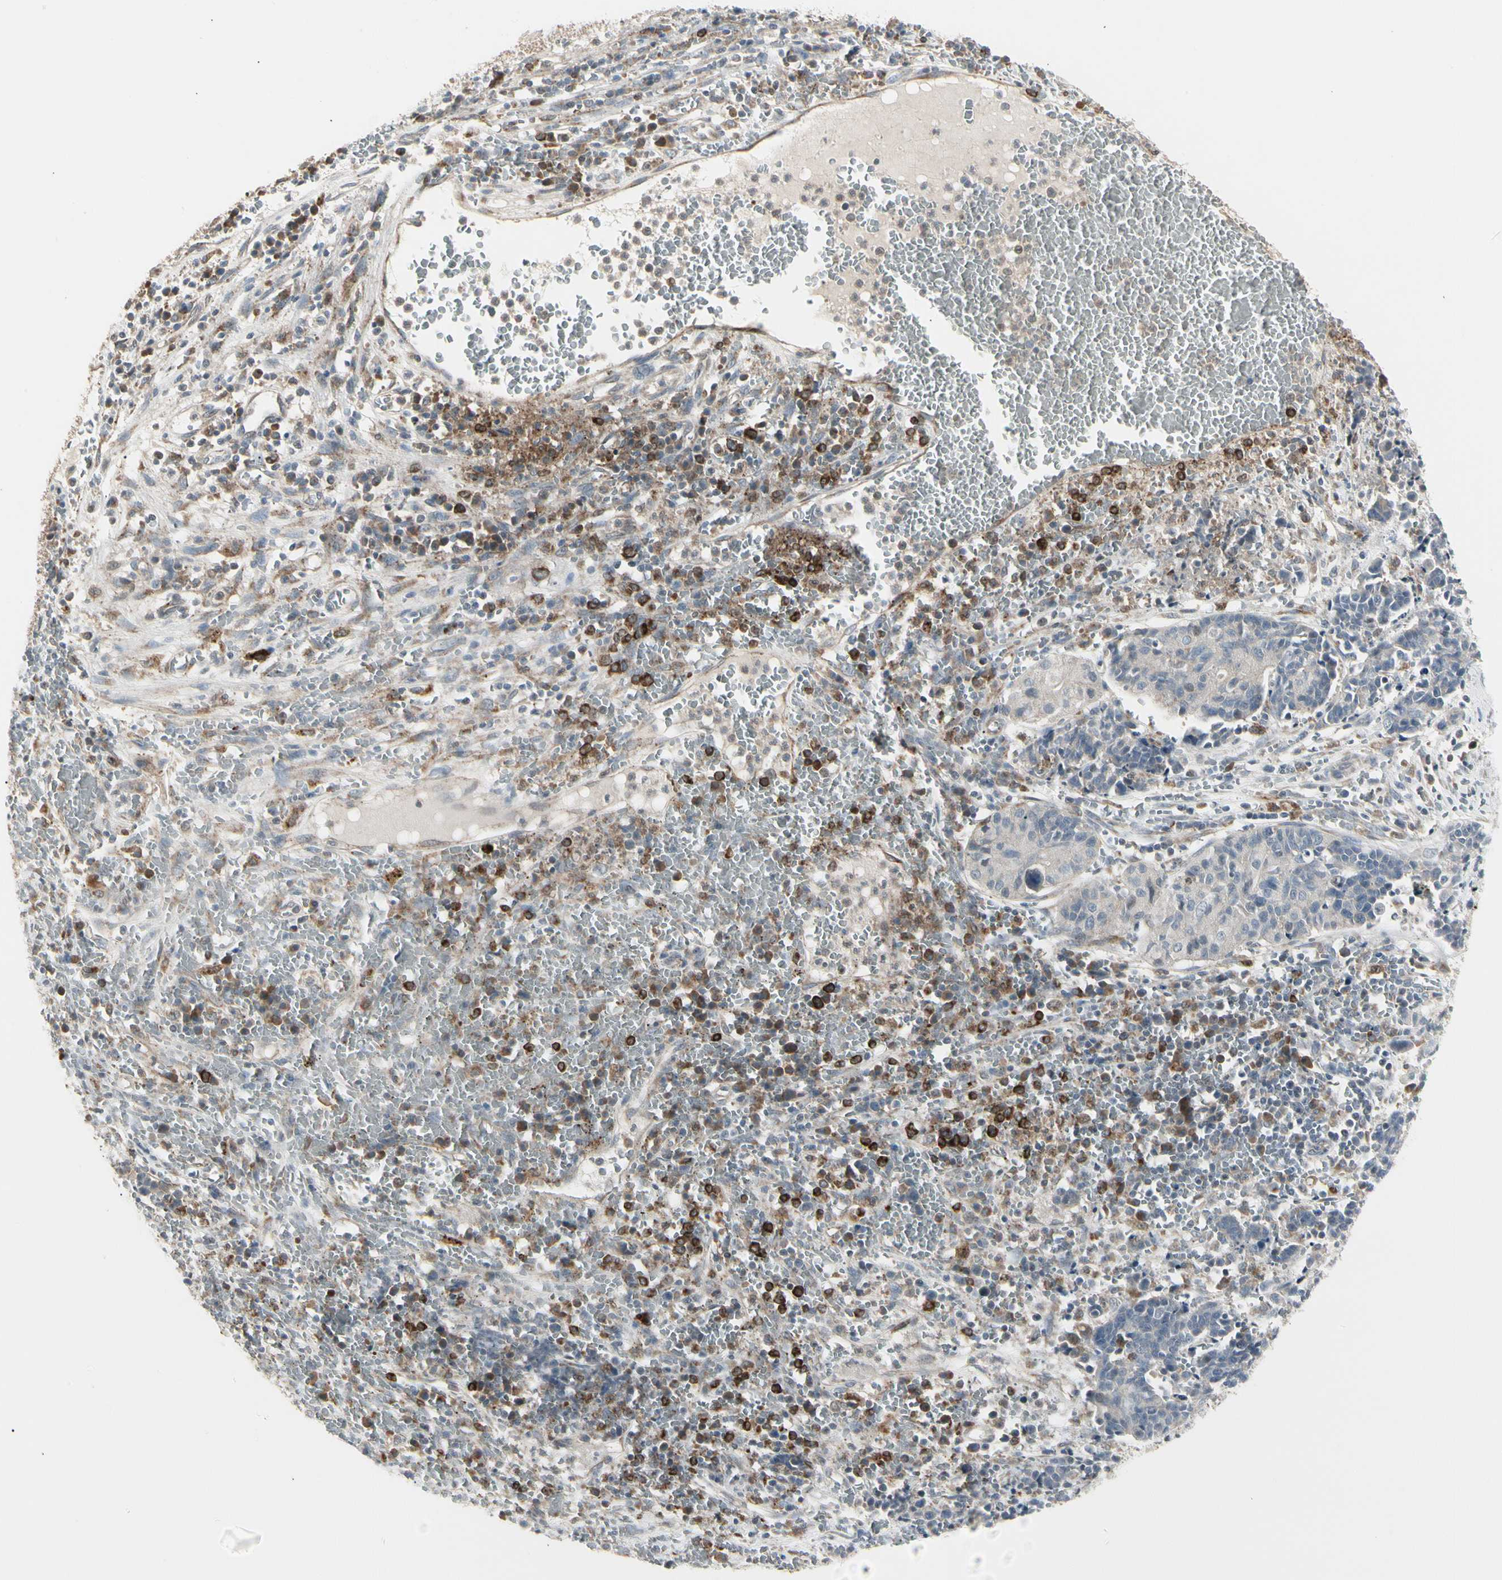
{"staining": {"intensity": "negative", "quantity": "none", "location": "none"}, "tissue": "cervical cancer", "cell_type": "Tumor cells", "image_type": "cancer", "snomed": [{"axis": "morphology", "description": "Squamous cell carcinoma, NOS"}, {"axis": "topography", "description": "Cervix"}], "caption": "An image of human cervical squamous cell carcinoma is negative for staining in tumor cells.", "gene": "GRN", "patient": {"sex": "female", "age": 35}}